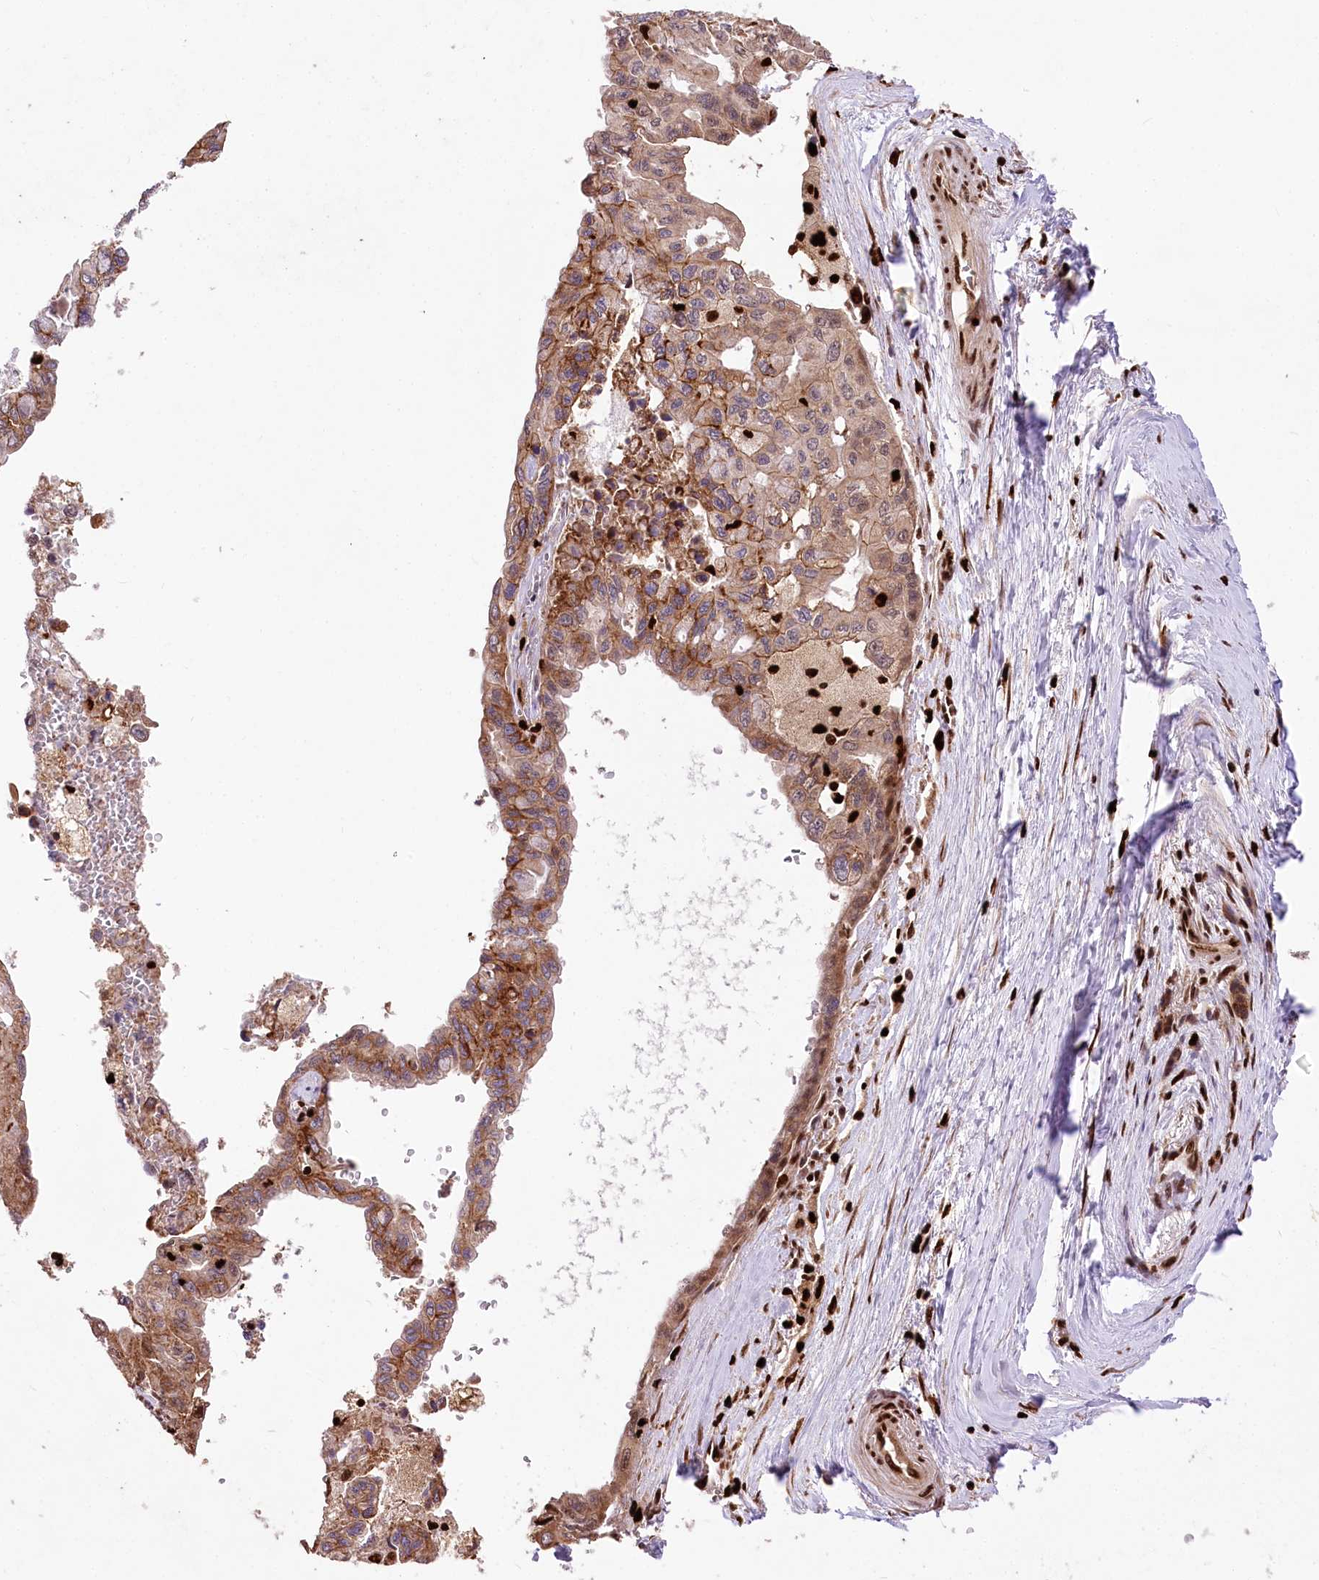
{"staining": {"intensity": "moderate", "quantity": ">75%", "location": "cytoplasmic/membranous"}, "tissue": "pancreatic cancer", "cell_type": "Tumor cells", "image_type": "cancer", "snomed": [{"axis": "morphology", "description": "Adenocarcinoma, NOS"}, {"axis": "topography", "description": "Pancreas"}], "caption": "Tumor cells show moderate cytoplasmic/membranous staining in about >75% of cells in pancreatic cancer (adenocarcinoma). The staining was performed using DAB, with brown indicating positive protein expression. Nuclei are stained blue with hematoxylin.", "gene": "FIGN", "patient": {"sex": "male", "age": 51}}